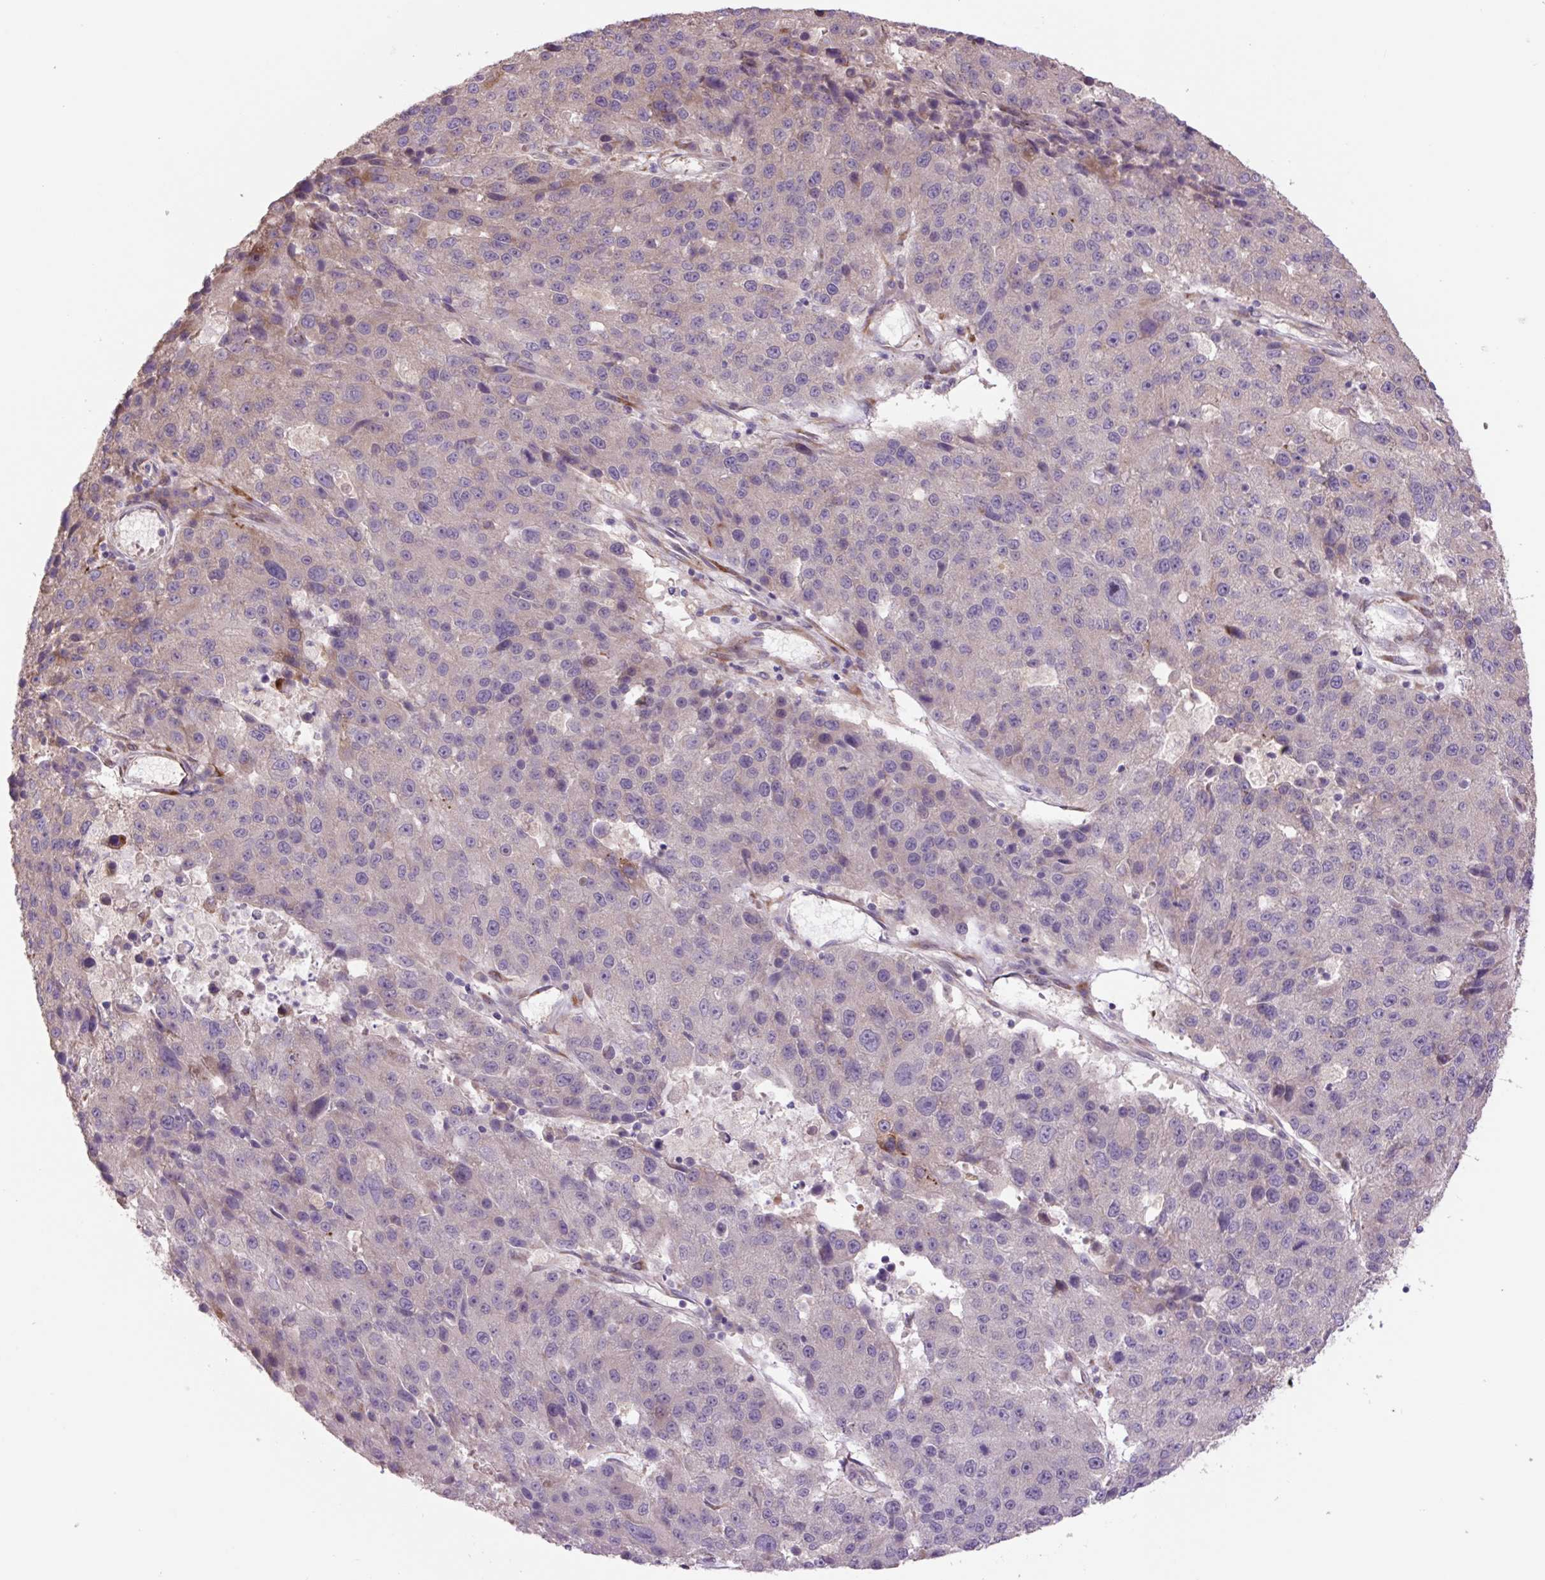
{"staining": {"intensity": "weak", "quantity": "<25%", "location": "cytoplasmic/membranous"}, "tissue": "stomach cancer", "cell_type": "Tumor cells", "image_type": "cancer", "snomed": [{"axis": "morphology", "description": "Adenocarcinoma, NOS"}, {"axis": "topography", "description": "Stomach"}], "caption": "The IHC photomicrograph has no significant expression in tumor cells of stomach adenocarcinoma tissue.", "gene": "PLA2G4A", "patient": {"sex": "male", "age": 71}}